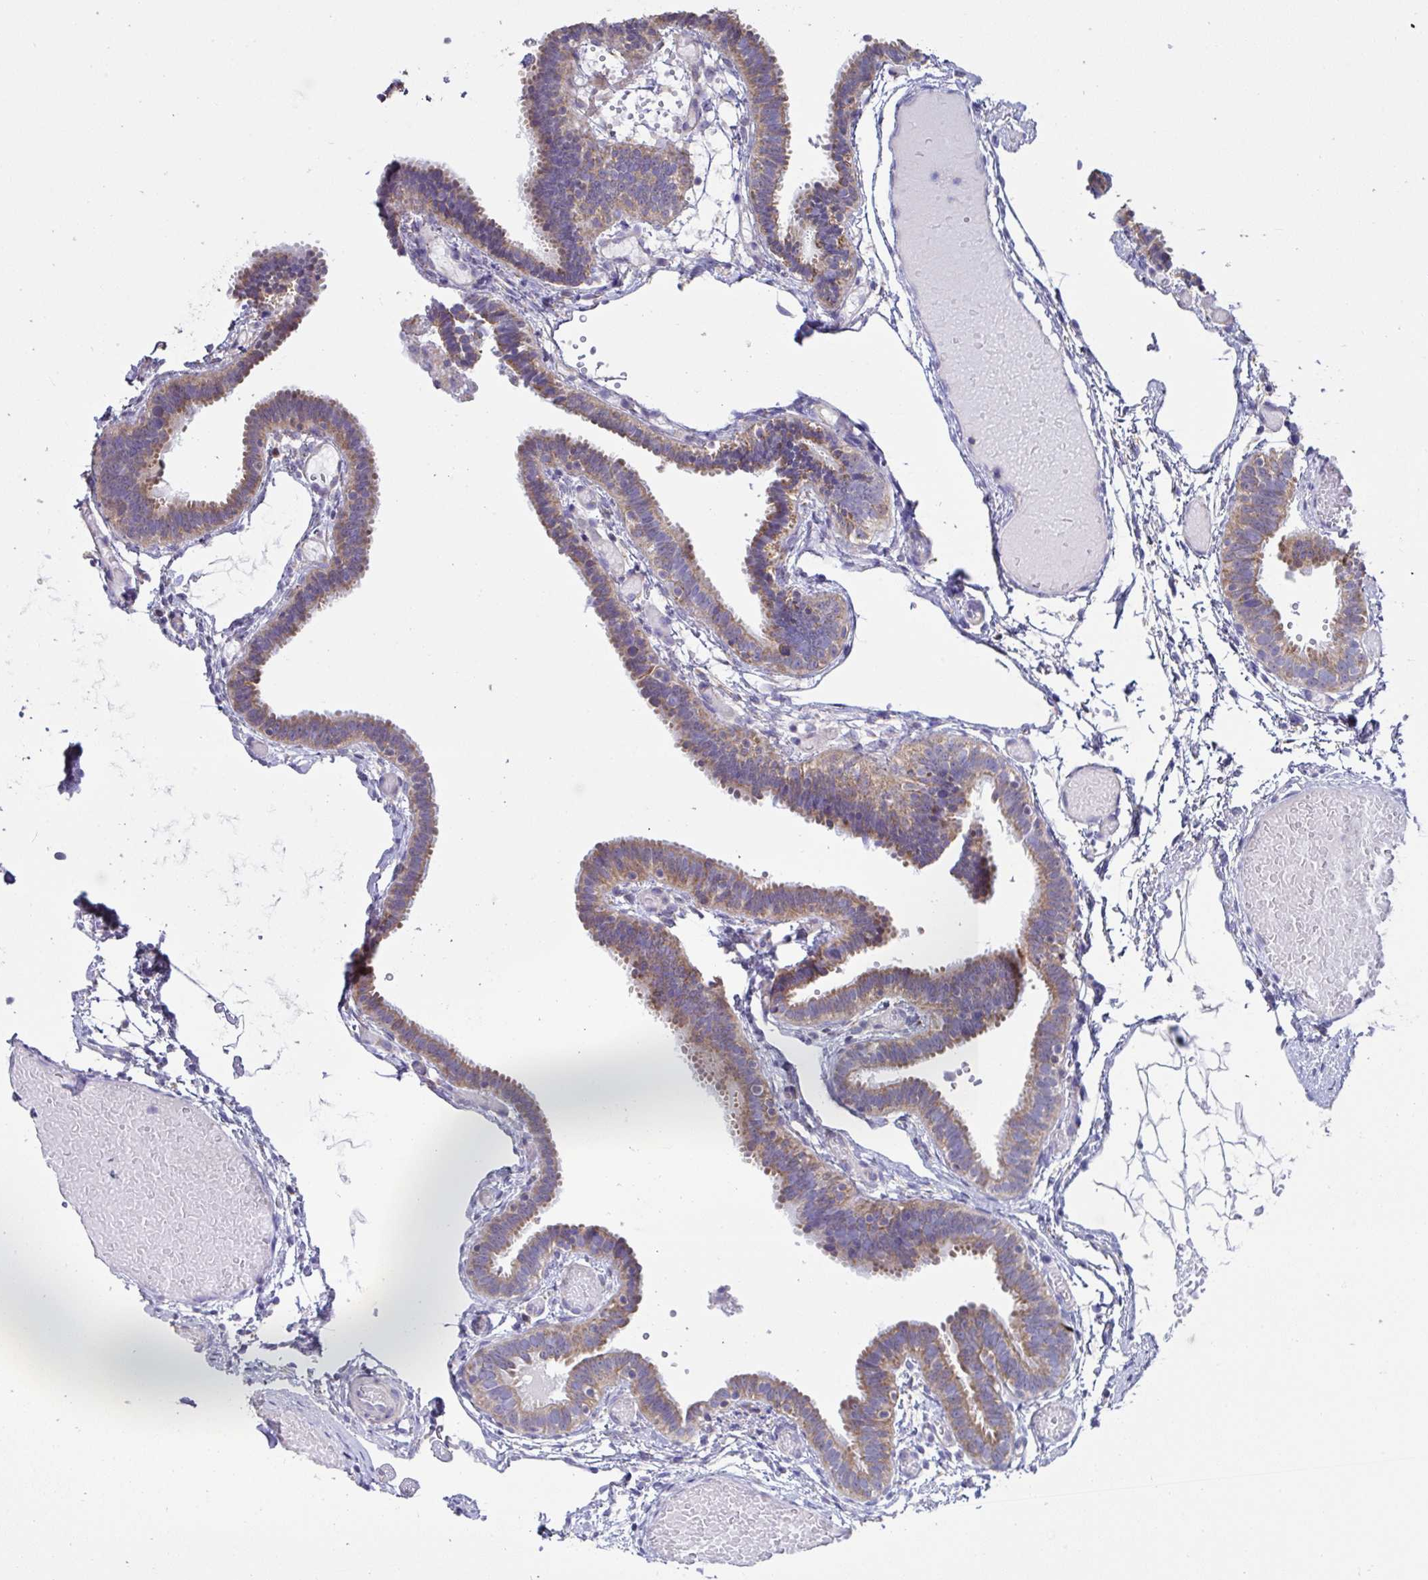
{"staining": {"intensity": "moderate", "quantity": ">75%", "location": "cytoplasmic/membranous"}, "tissue": "fallopian tube", "cell_type": "Glandular cells", "image_type": "normal", "snomed": [{"axis": "morphology", "description": "Normal tissue, NOS"}, {"axis": "topography", "description": "Fallopian tube"}], "caption": "This histopathology image displays unremarkable fallopian tube stained with immunohistochemistry (IHC) to label a protein in brown. The cytoplasmic/membranous of glandular cells show moderate positivity for the protein. Nuclei are counter-stained blue.", "gene": "DOK7", "patient": {"sex": "female", "age": 37}}